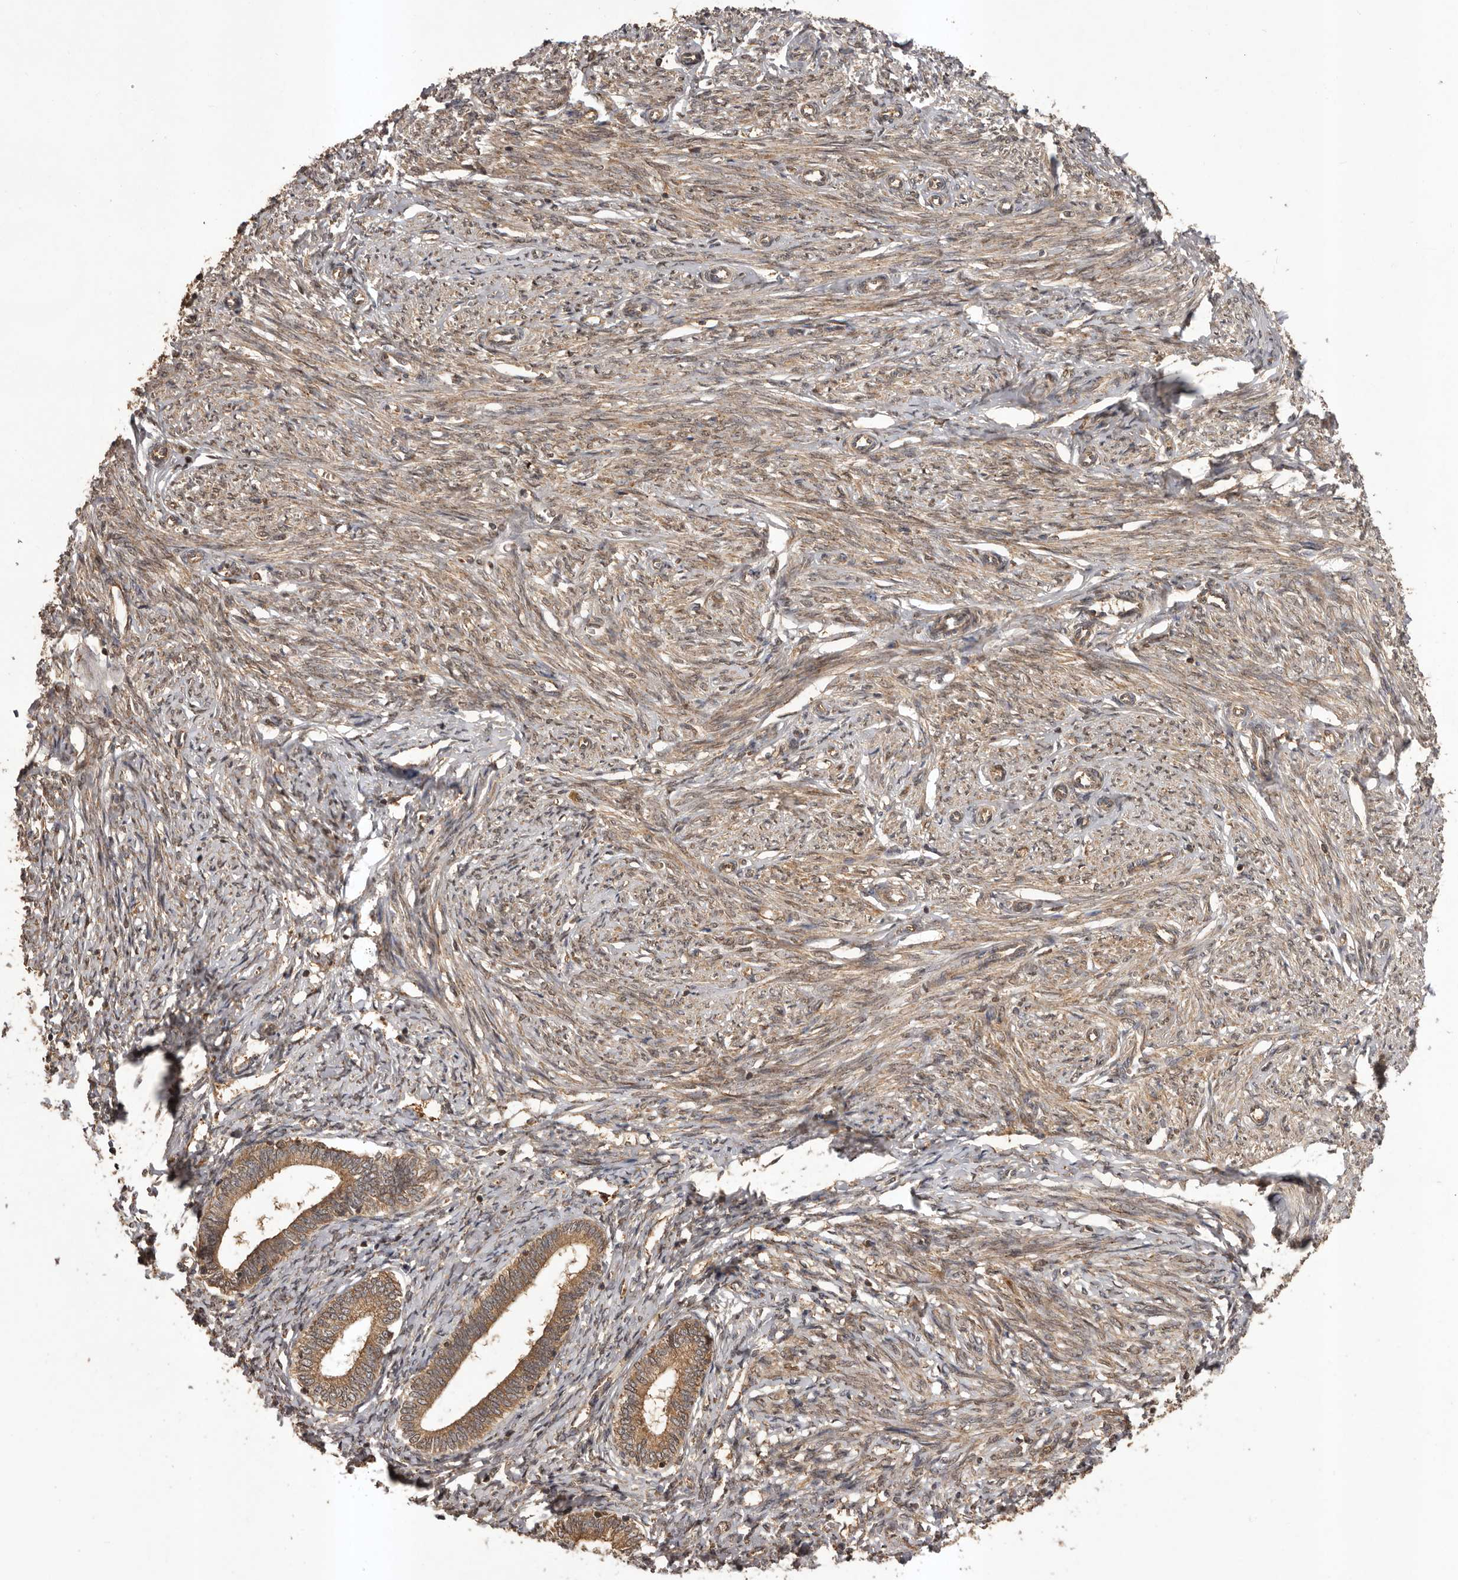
{"staining": {"intensity": "moderate", "quantity": ">75%", "location": "cytoplasmic/membranous"}, "tissue": "endometrium", "cell_type": "Cells in endometrial stroma", "image_type": "normal", "snomed": [{"axis": "morphology", "description": "Normal tissue, NOS"}, {"axis": "topography", "description": "Endometrium"}], "caption": "Immunohistochemistry (IHC) of benign endometrium demonstrates medium levels of moderate cytoplasmic/membranous staining in about >75% of cells in endometrial stroma.", "gene": "SLC22A3", "patient": {"sex": "female", "age": 72}}